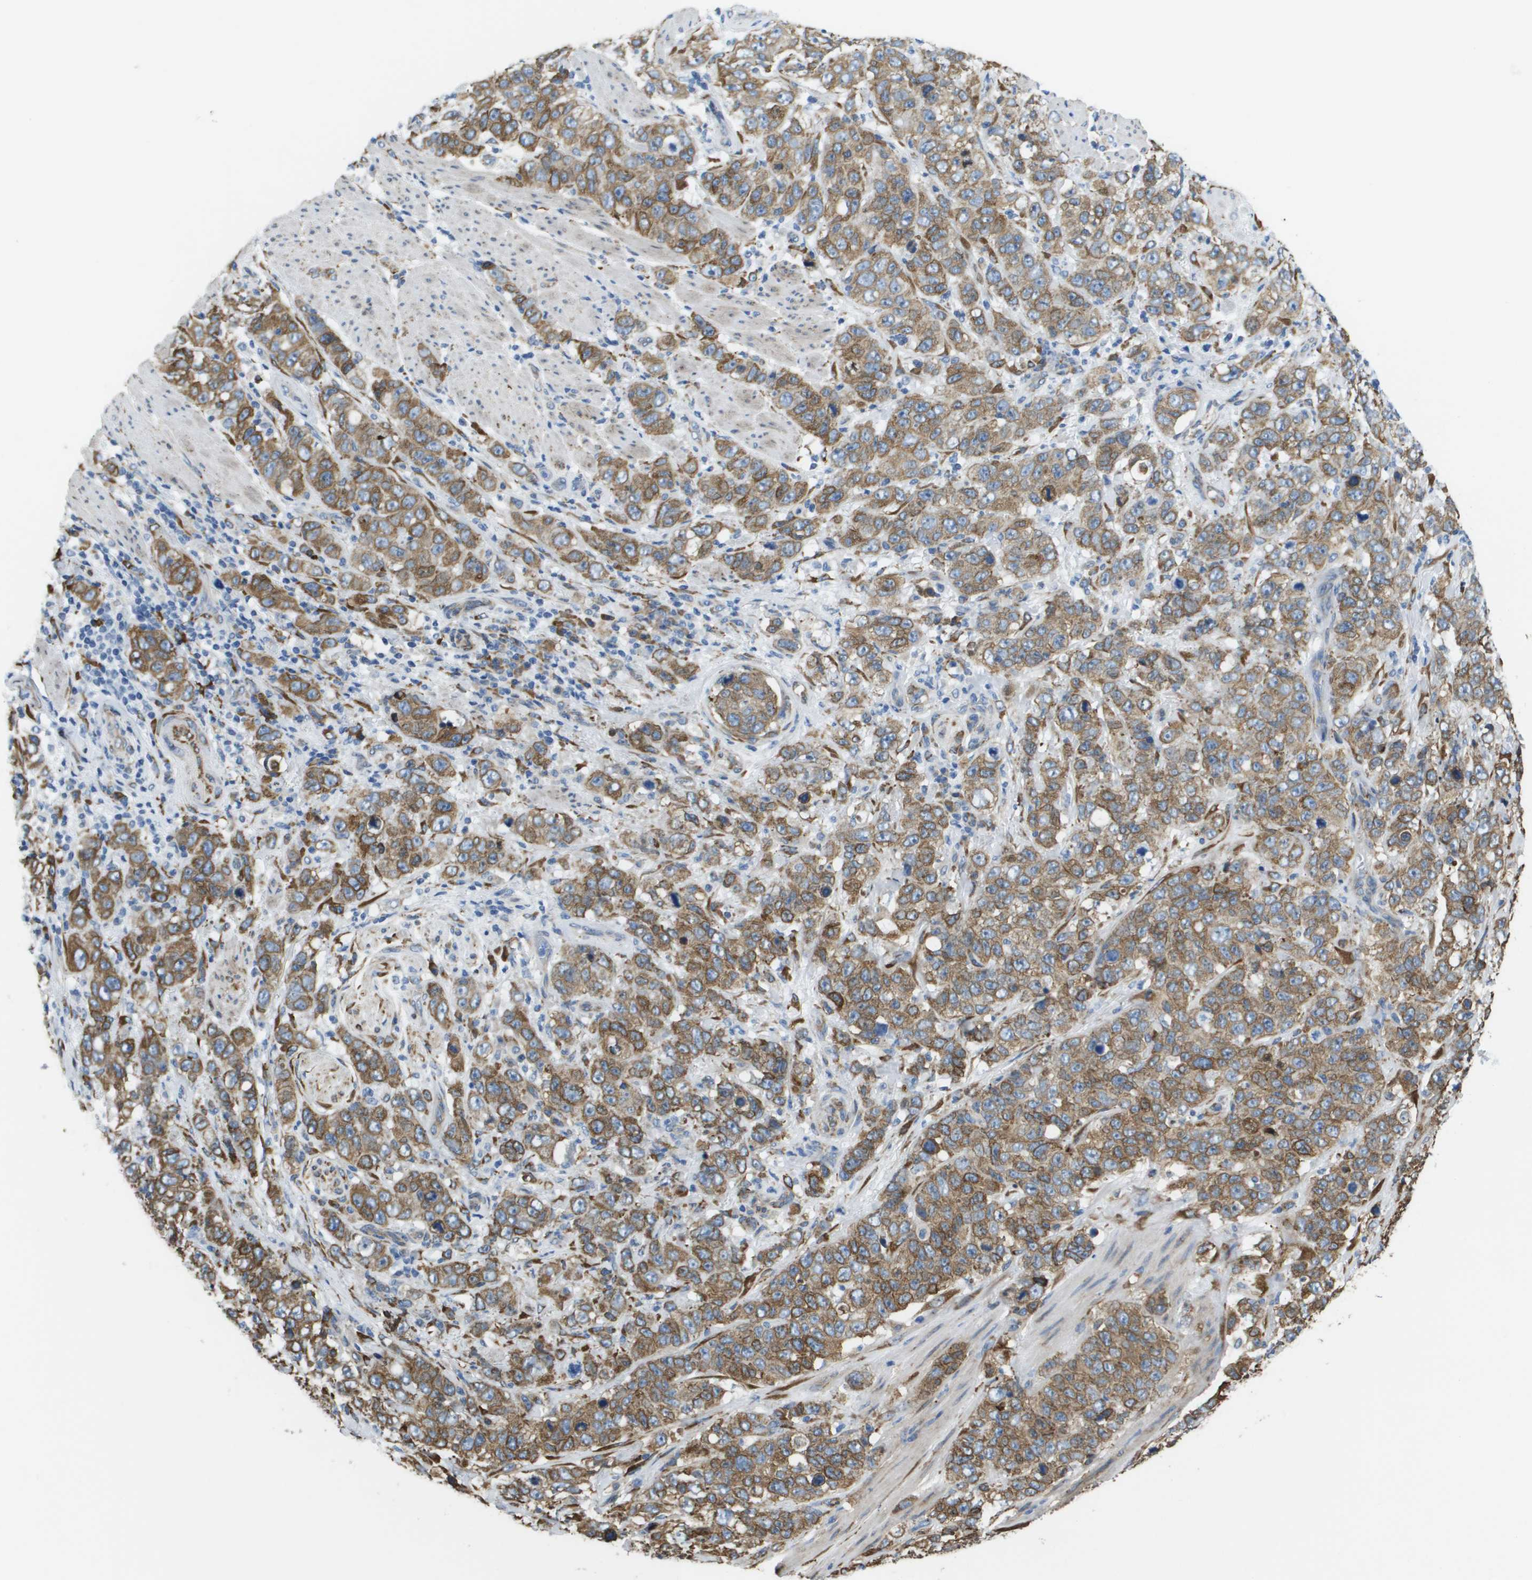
{"staining": {"intensity": "moderate", "quantity": ">75%", "location": "cytoplasmic/membranous"}, "tissue": "stomach cancer", "cell_type": "Tumor cells", "image_type": "cancer", "snomed": [{"axis": "morphology", "description": "Adenocarcinoma, NOS"}, {"axis": "topography", "description": "Stomach"}], "caption": "About >75% of tumor cells in stomach cancer exhibit moderate cytoplasmic/membranous protein positivity as visualized by brown immunohistochemical staining.", "gene": "ST3GAL2", "patient": {"sex": "male", "age": 48}}